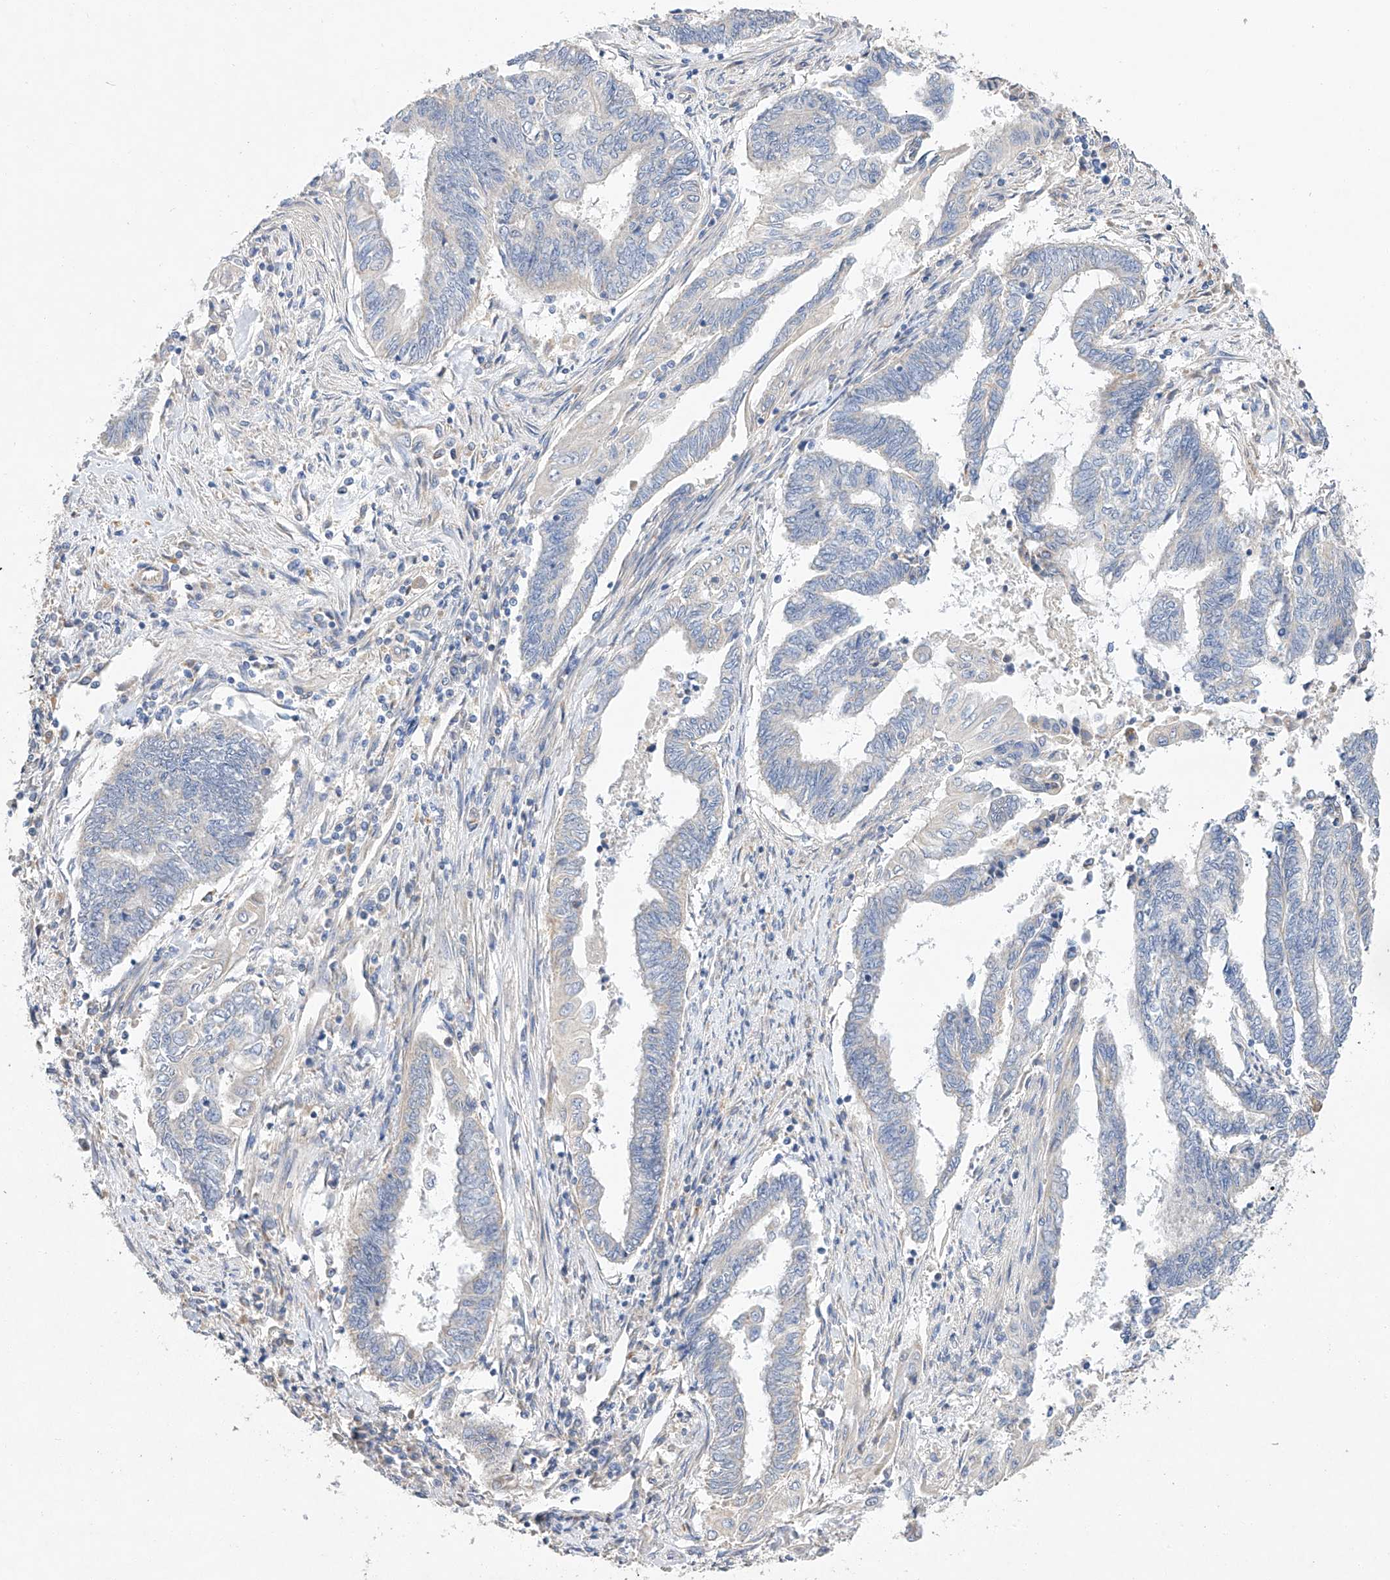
{"staining": {"intensity": "negative", "quantity": "none", "location": "none"}, "tissue": "endometrial cancer", "cell_type": "Tumor cells", "image_type": "cancer", "snomed": [{"axis": "morphology", "description": "Adenocarcinoma, NOS"}, {"axis": "topography", "description": "Uterus"}, {"axis": "topography", "description": "Endometrium"}], "caption": "Tumor cells are negative for brown protein staining in adenocarcinoma (endometrial).", "gene": "AMD1", "patient": {"sex": "female", "age": 70}}